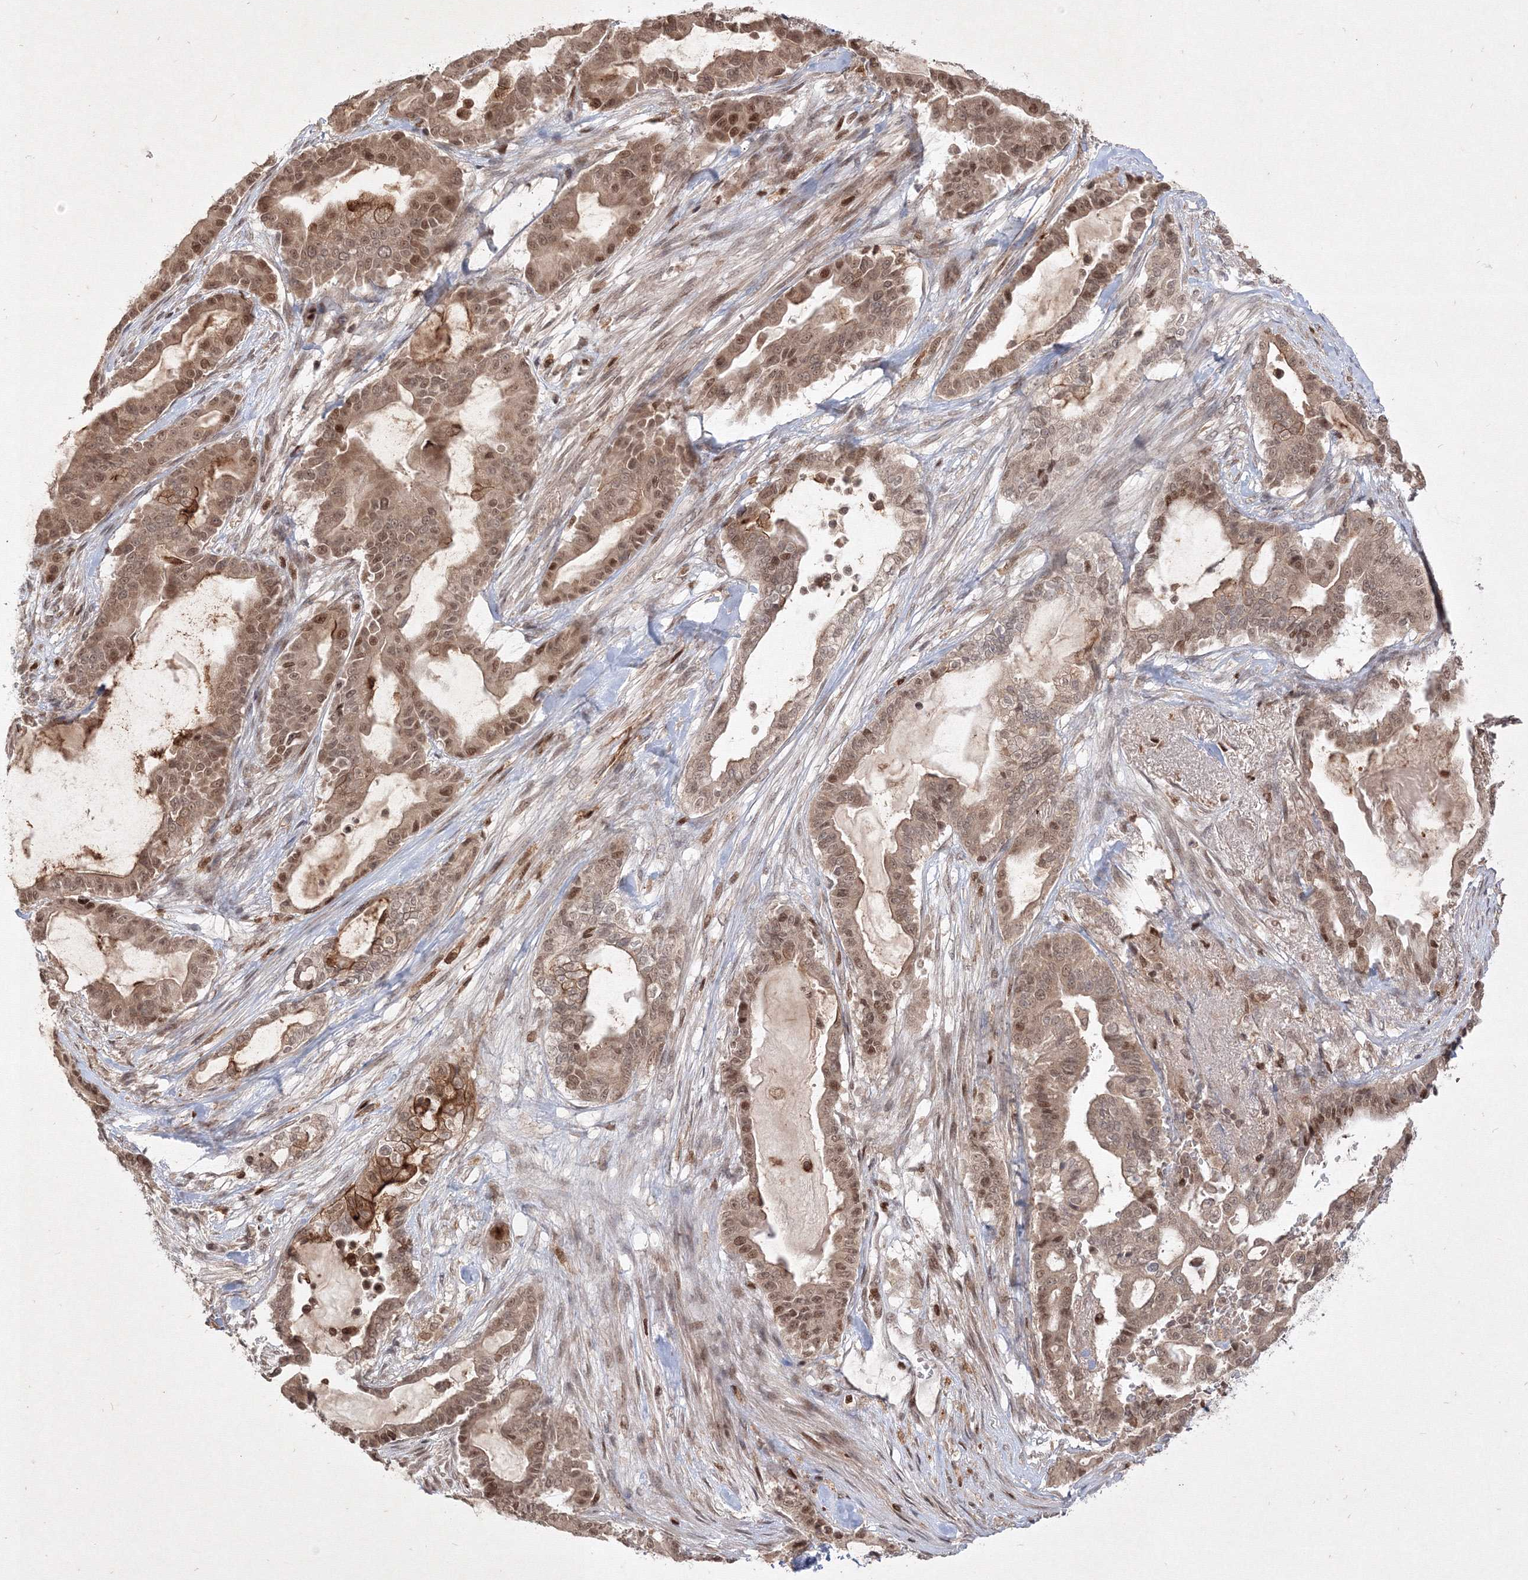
{"staining": {"intensity": "moderate", "quantity": ">75%", "location": "cytoplasmic/membranous,nuclear"}, "tissue": "pancreatic cancer", "cell_type": "Tumor cells", "image_type": "cancer", "snomed": [{"axis": "morphology", "description": "Adenocarcinoma, NOS"}, {"axis": "topography", "description": "Pancreas"}], "caption": "Brown immunohistochemical staining in pancreatic adenocarcinoma displays moderate cytoplasmic/membranous and nuclear staining in approximately >75% of tumor cells.", "gene": "TAB1", "patient": {"sex": "male", "age": 63}}